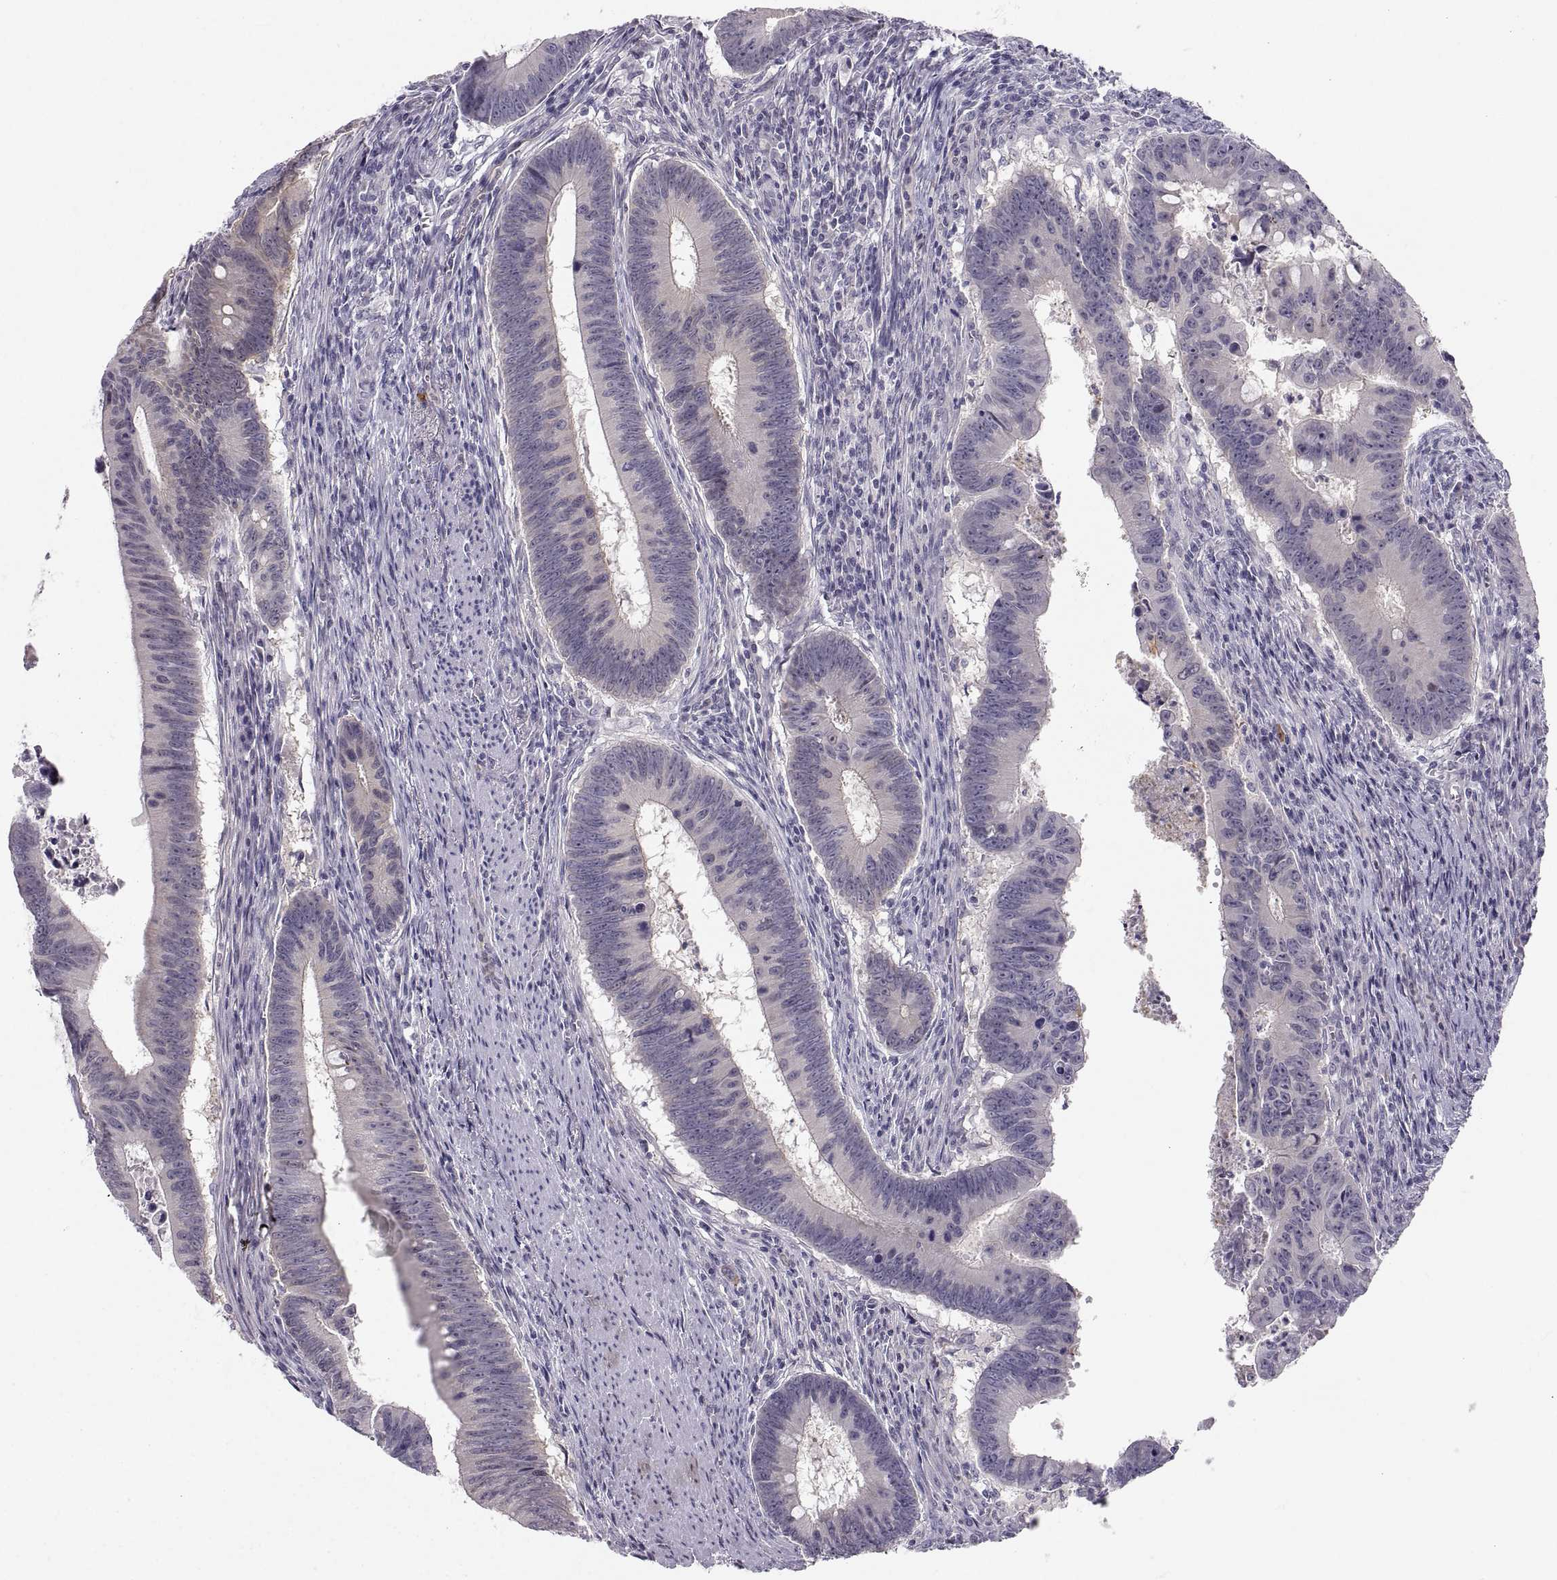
{"staining": {"intensity": "negative", "quantity": "none", "location": "none"}, "tissue": "colorectal cancer", "cell_type": "Tumor cells", "image_type": "cancer", "snomed": [{"axis": "morphology", "description": "Adenocarcinoma, NOS"}, {"axis": "topography", "description": "Colon"}], "caption": "Adenocarcinoma (colorectal) was stained to show a protein in brown. There is no significant positivity in tumor cells.", "gene": "ZNF185", "patient": {"sex": "female", "age": 87}}